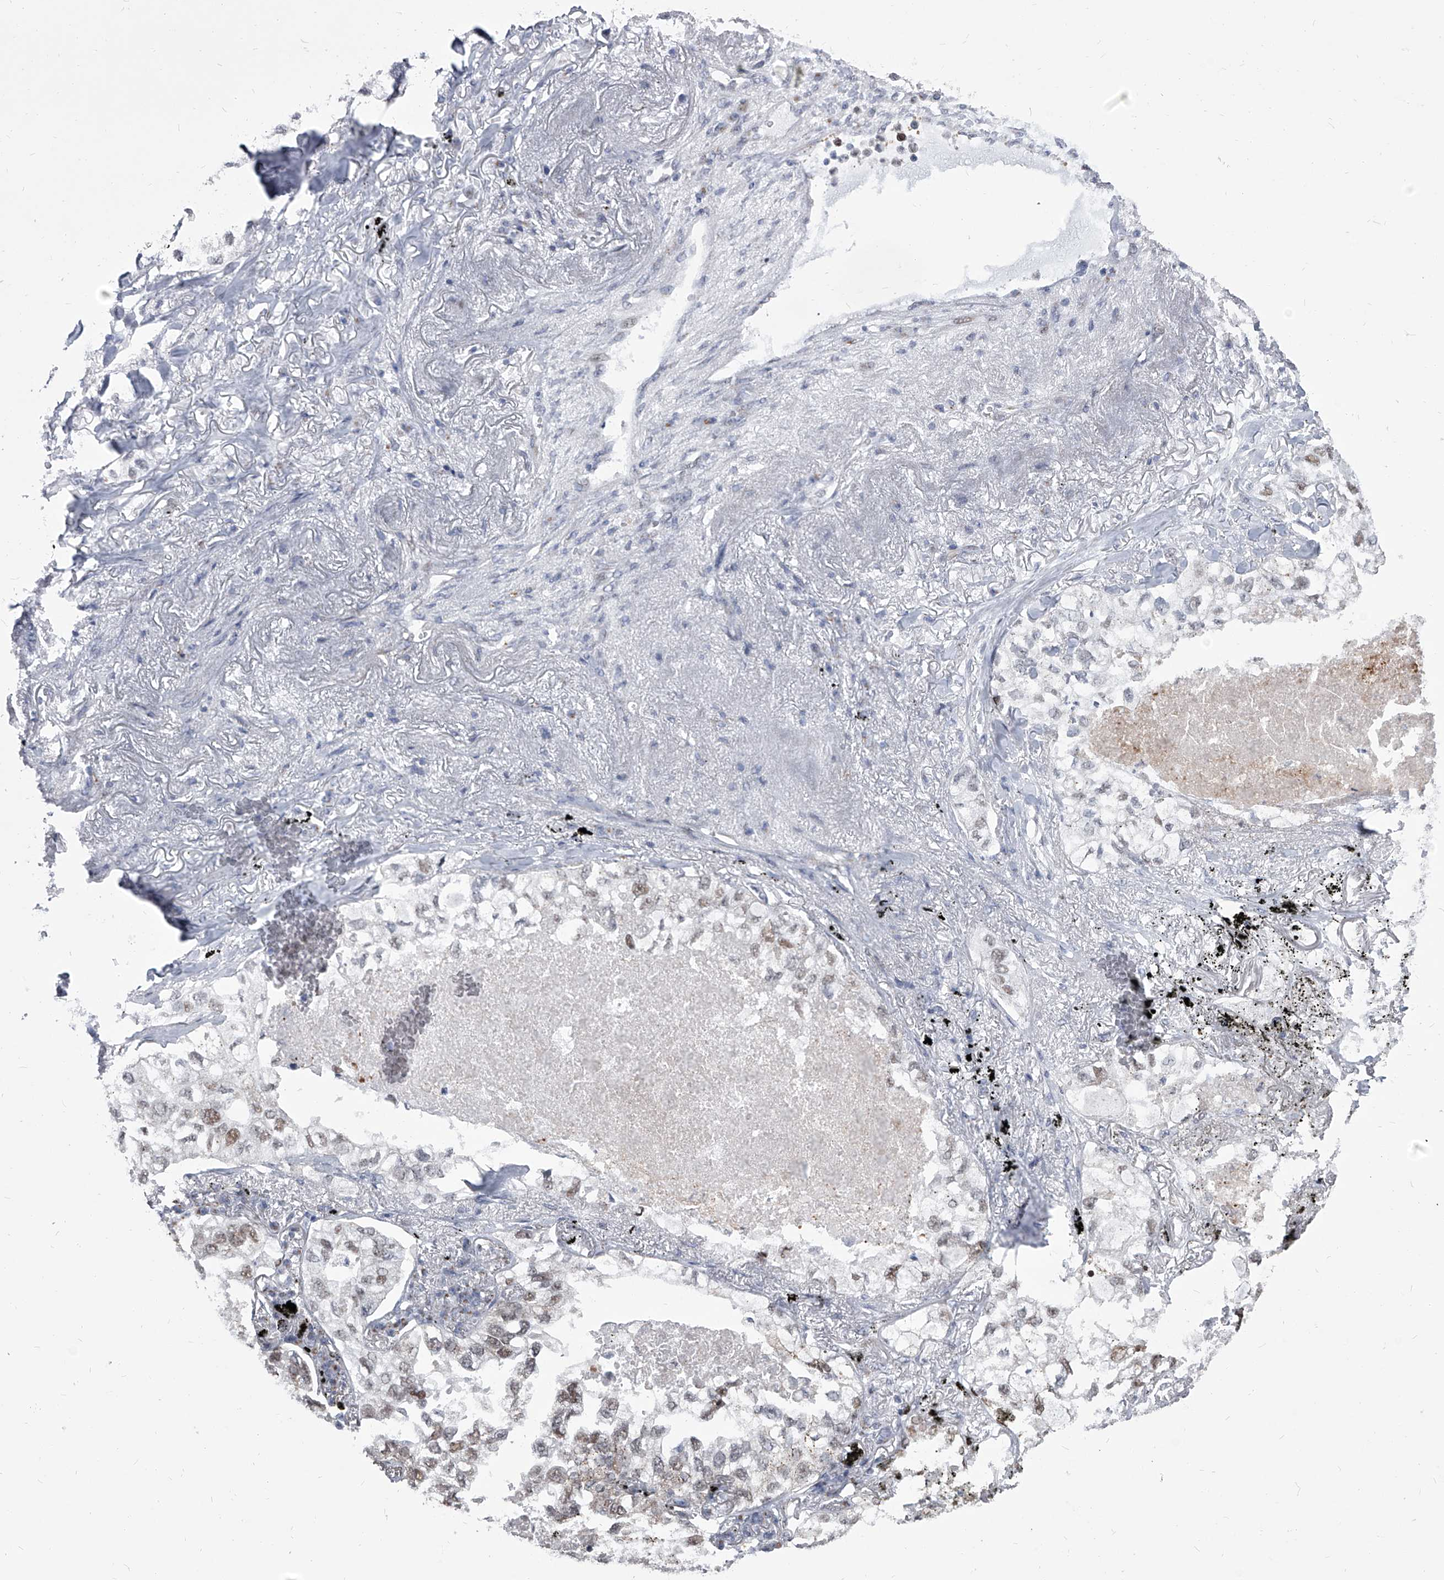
{"staining": {"intensity": "weak", "quantity": "<25%", "location": "nuclear"}, "tissue": "lung cancer", "cell_type": "Tumor cells", "image_type": "cancer", "snomed": [{"axis": "morphology", "description": "Adenocarcinoma, NOS"}, {"axis": "topography", "description": "Lung"}], "caption": "This micrograph is of adenocarcinoma (lung) stained with immunohistochemistry to label a protein in brown with the nuclei are counter-stained blue. There is no positivity in tumor cells.", "gene": "EVA1C", "patient": {"sex": "male", "age": 65}}